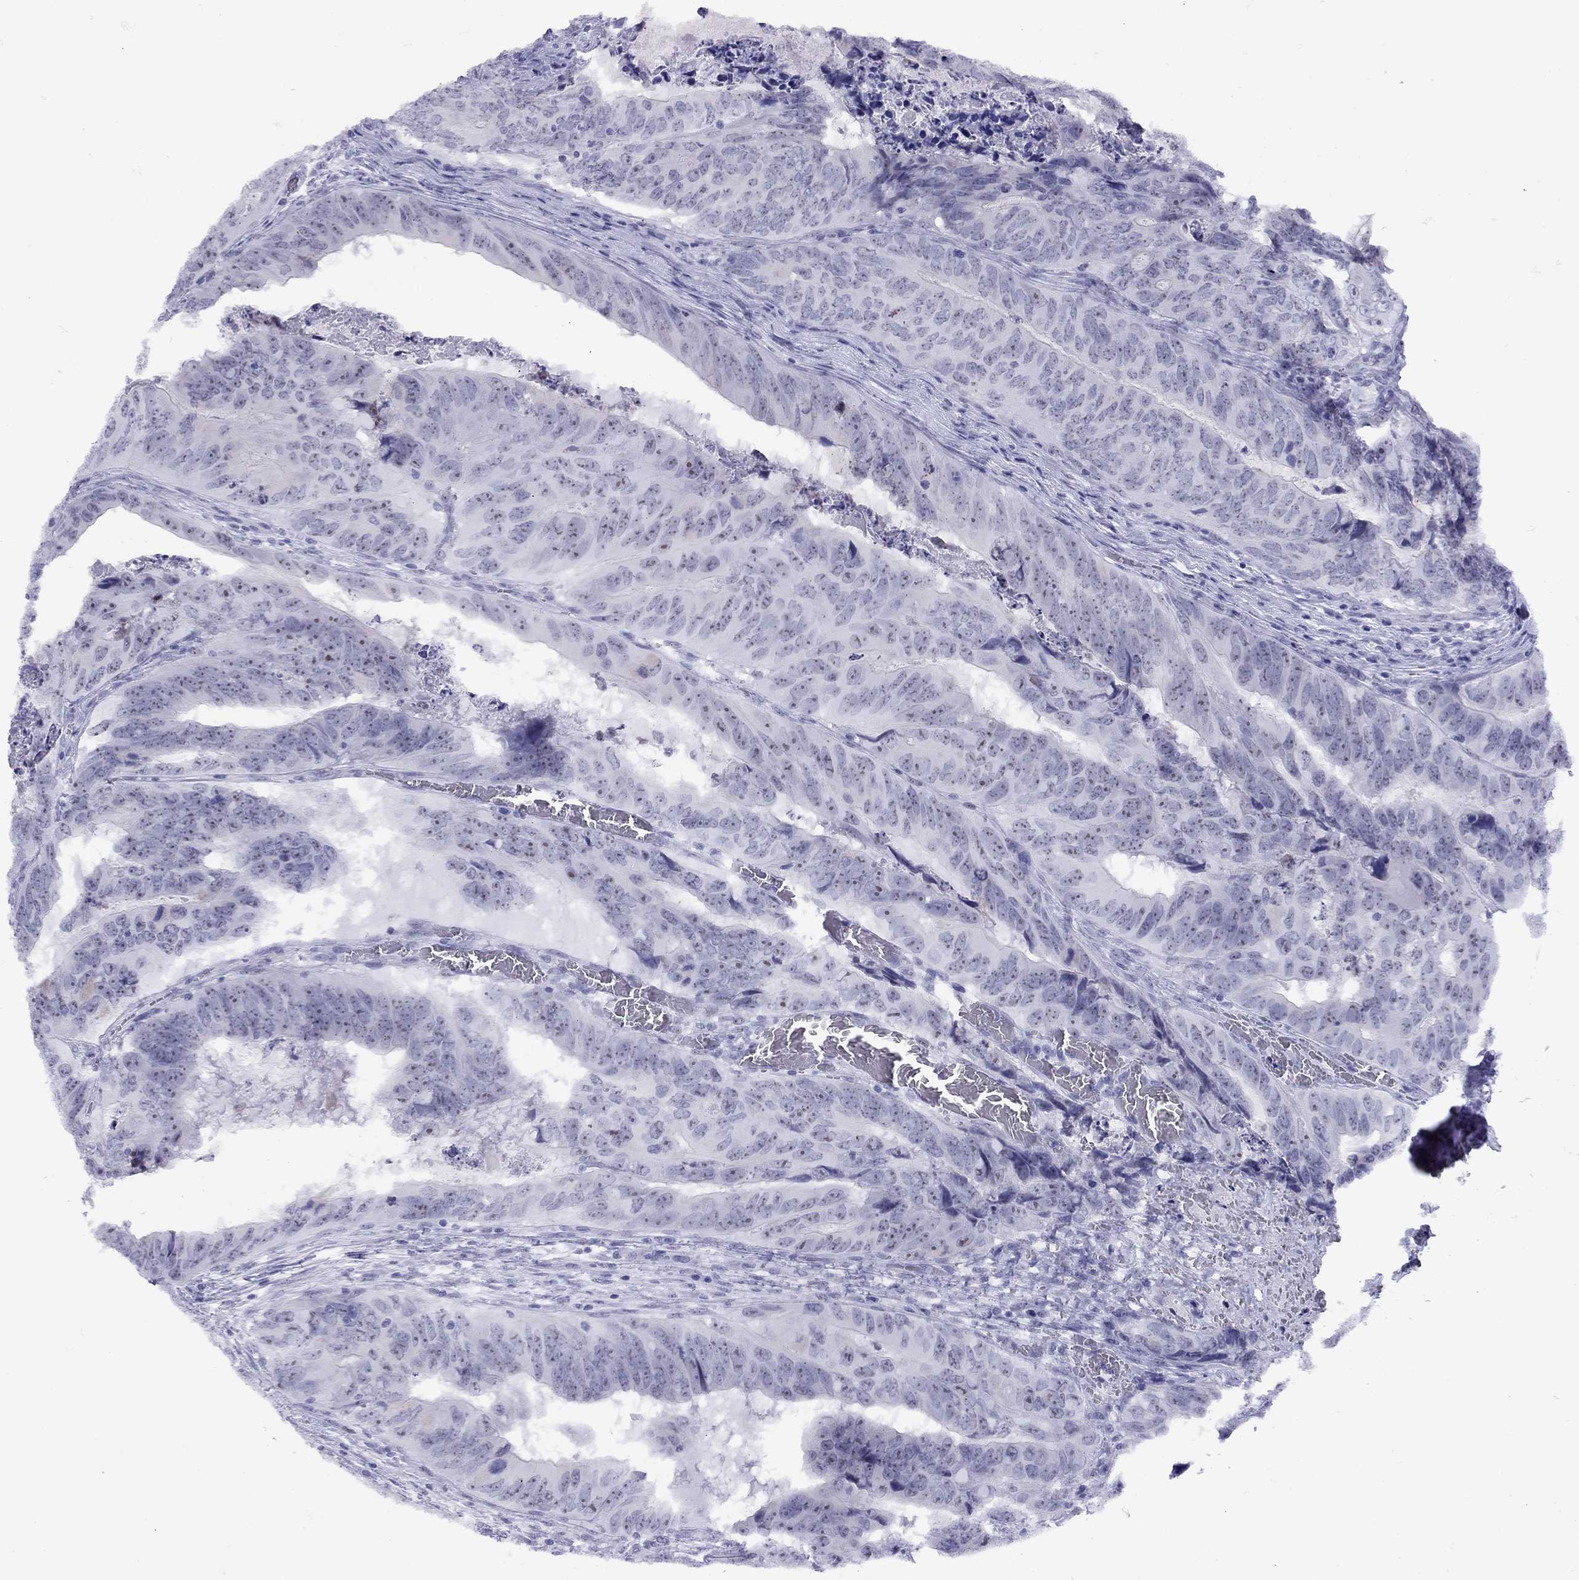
{"staining": {"intensity": "negative", "quantity": "none", "location": "none"}, "tissue": "colorectal cancer", "cell_type": "Tumor cells", "image_type": "cancer", "snomed": [{"axis": "morphology", "description": "Adenocarcinoma, NOS"}, {"axis": "topography", "description": "Colon"}], "caption": "Immunohistochemistry photomicrograph of neoplastic tissue: human colorectal cancer (adenocarcinoma) stained with DAB (3,3'-diaminobenzidine) demonstrates no significant protein staining in tumor cells.", "gene": "LYAR", "patient": {"sex": "male", "age": 79}}